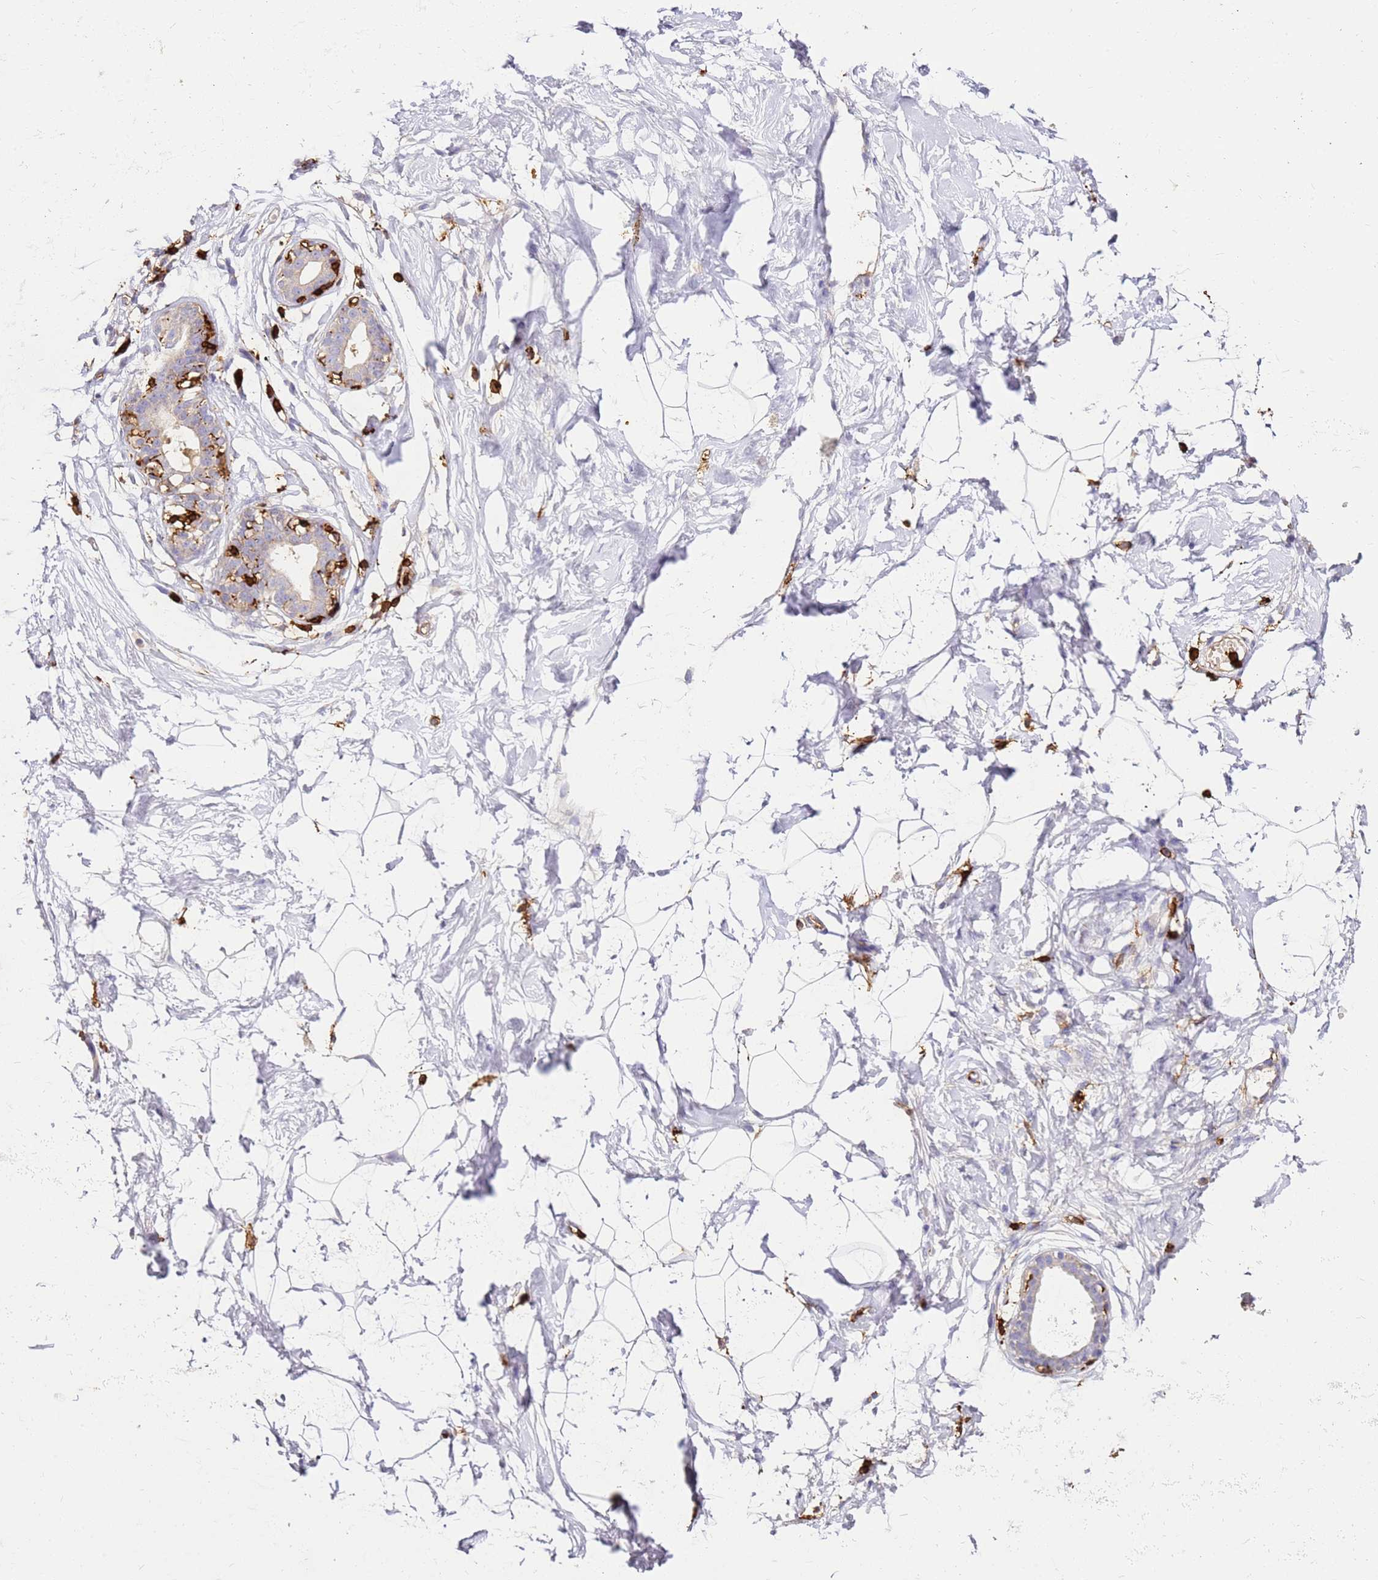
{"staining": {"intensity": "negative", "quantity": "none", "location": "none"}, "tissue": "breast", "cell_type": "Adipocytes", "image_type": "normal", "snomed": [{"axis": "morphology", "description": "Normal tissue, NOS"}, {"axis": "morphology", "description": "Adenoma, NOS"}, {"axis": "topography", "description": "Breast"}], "caption": "The immunohistochemistry image has no significant staining in adipocytes of breast.", "gene": "CORO1A", "patient": {"sex": "female", "age": 23}}